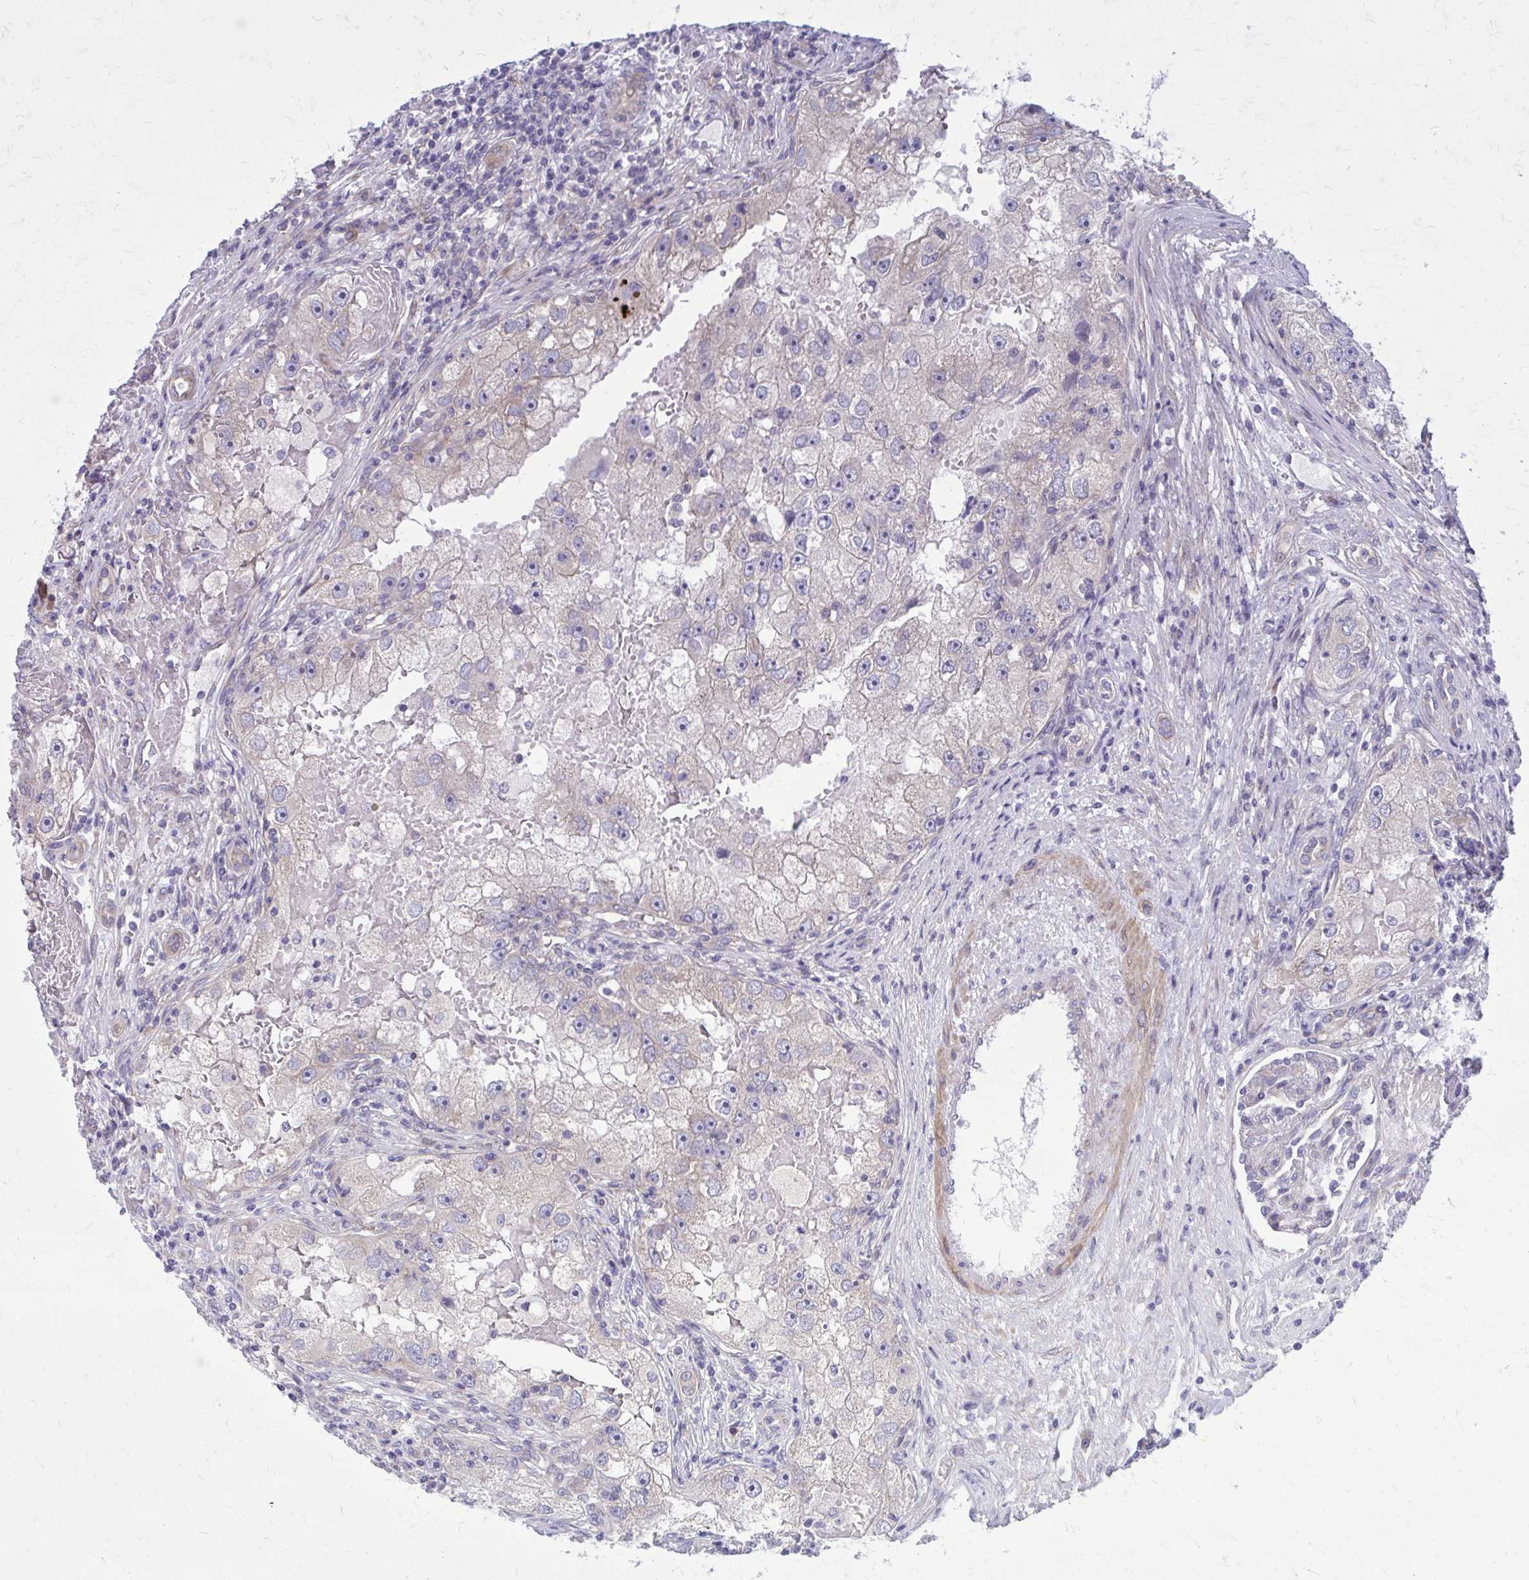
{"staining": {"intensity": "negative", "quantity": "none", "location": "none"}, "tissue": "renal cancer", "cell_type": "Tumor cells", "image_type": "cancer", "snomed": [{"axis": "morphology", "description": "Adenocarcinoma, NOS"}, {"axis": "topography", "description": "Kidney"}], "caption": "Renal adenocarcinoma stained for a protein using immunohistochemistry reveals no expression tumor cells.", "gene": "GIGYF2", "patient": {"sex": "male", "age": 63}}